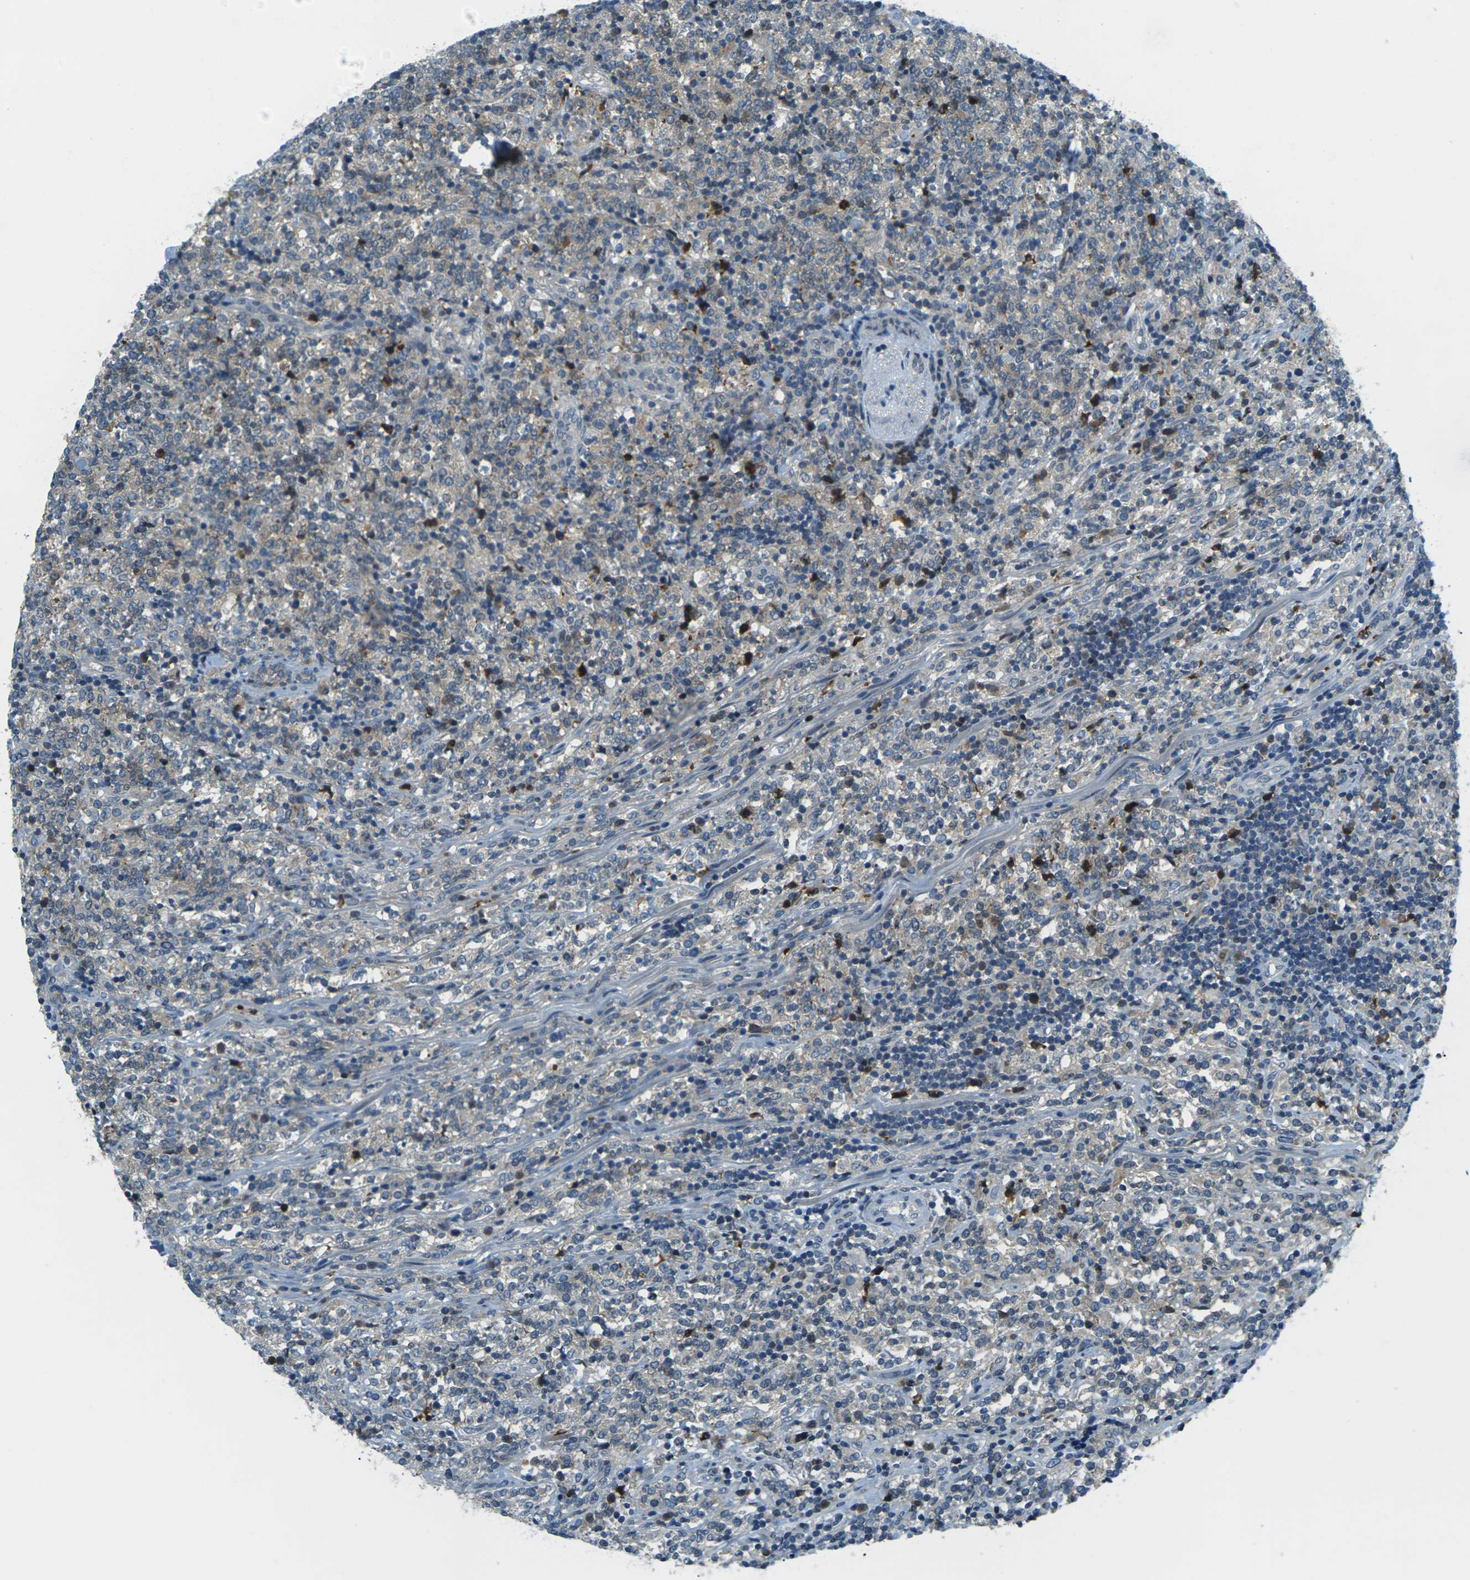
{"staining": {"intensity": "weak", "quantity": "25%-75%", "location": "cytoplasmic/membranous"}, "tissue": "lymphoma", "cell_type": "Tumor cells", "image_type": "cancer", "snomed": [{"axis": "morphology", "description": "Malignant lymphoma, non-Hodgkin's type, High grade"}, {"axis": "topography", "description": "Soft tissue"}], "caption": "Protein expression analysis of human malignant lymphoma, non-Hodgkin's type (high-grade) reveals weak cytoplasmic/membranous staining in about 25%-75% of tumor cells.", "gene": "NANOS2", "patient": {"sex": "male", "age": 18}}